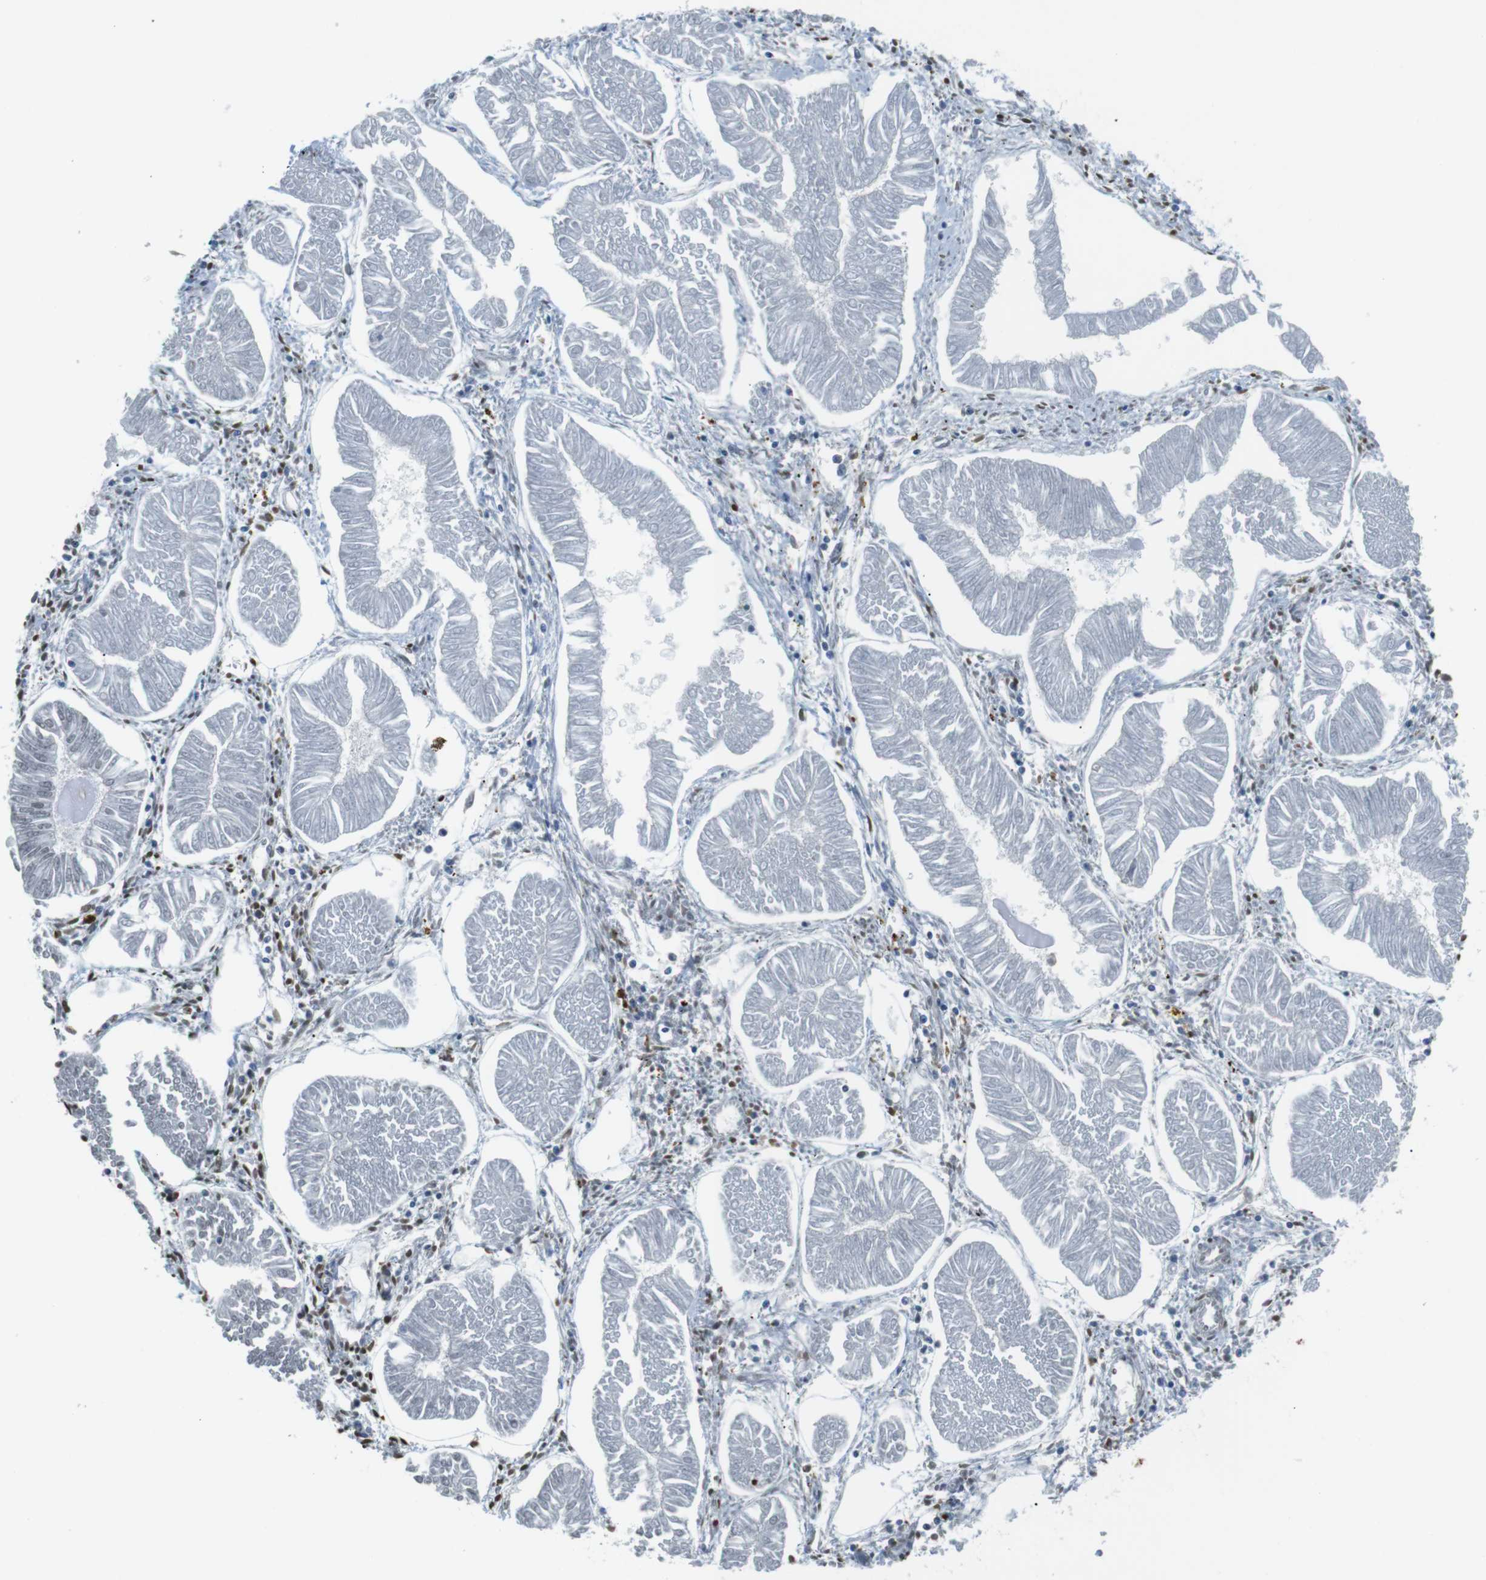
{"staining": {"intensity": "negative", "quantity": "none", "location": "none"}, "tissue": "endometrial cancer", "cell_type": "Tumor cells", "image_type": "cancer", "snomed": [{"axis": "morphology", "description": "Adenocarcinoma, NOS"}, {"axis": "topography", "description": "Endometrium"}], "caption": "A micrograph of endometrial adenocarcinoma stained for a protein displays no brown staining in tumor cells.", "gene": "USP7", "patient": {"sex": "female", "age": 53}}